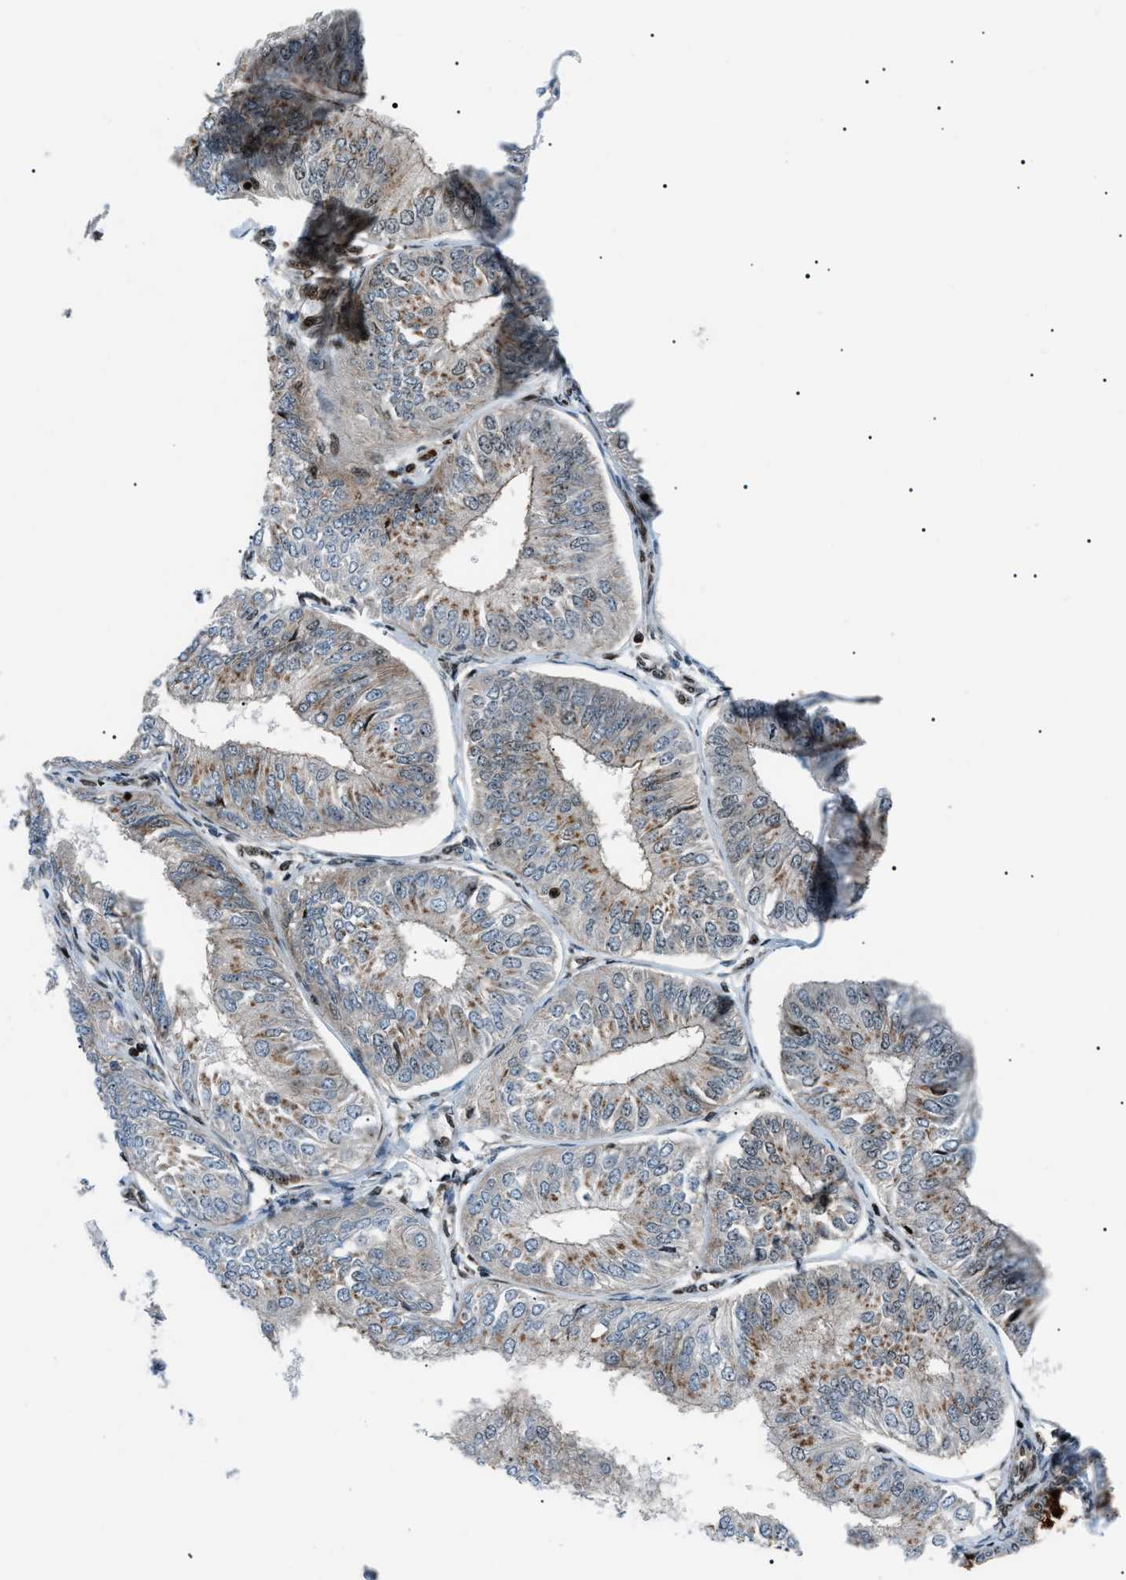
{"staining": {"intensity": "weak", "quantity": "25%-75%", "location": "nuclear"}, "tissue": "endometrial cancer", "cell_type": "Tumor cells", "image_type": "cancer", "snomed": [{"axis": "morphology", "description": "Adenocarcinoma, NOS"}, {"axis": "topography", "description": "Endometrium"}], "caption": "Immunohistochemical staining of endometrial adenocarcinoma displays low levels of weak nuclear staining in approximately 25%-75% of tumor cells. The staining was performed using DAB to visualize the protein expression in brown, while the nuclei were stained in blue with hematoxylin (Magnification: 20x).", "gene": "PRKX", "patient": {"sex": "female", "age": 58}}